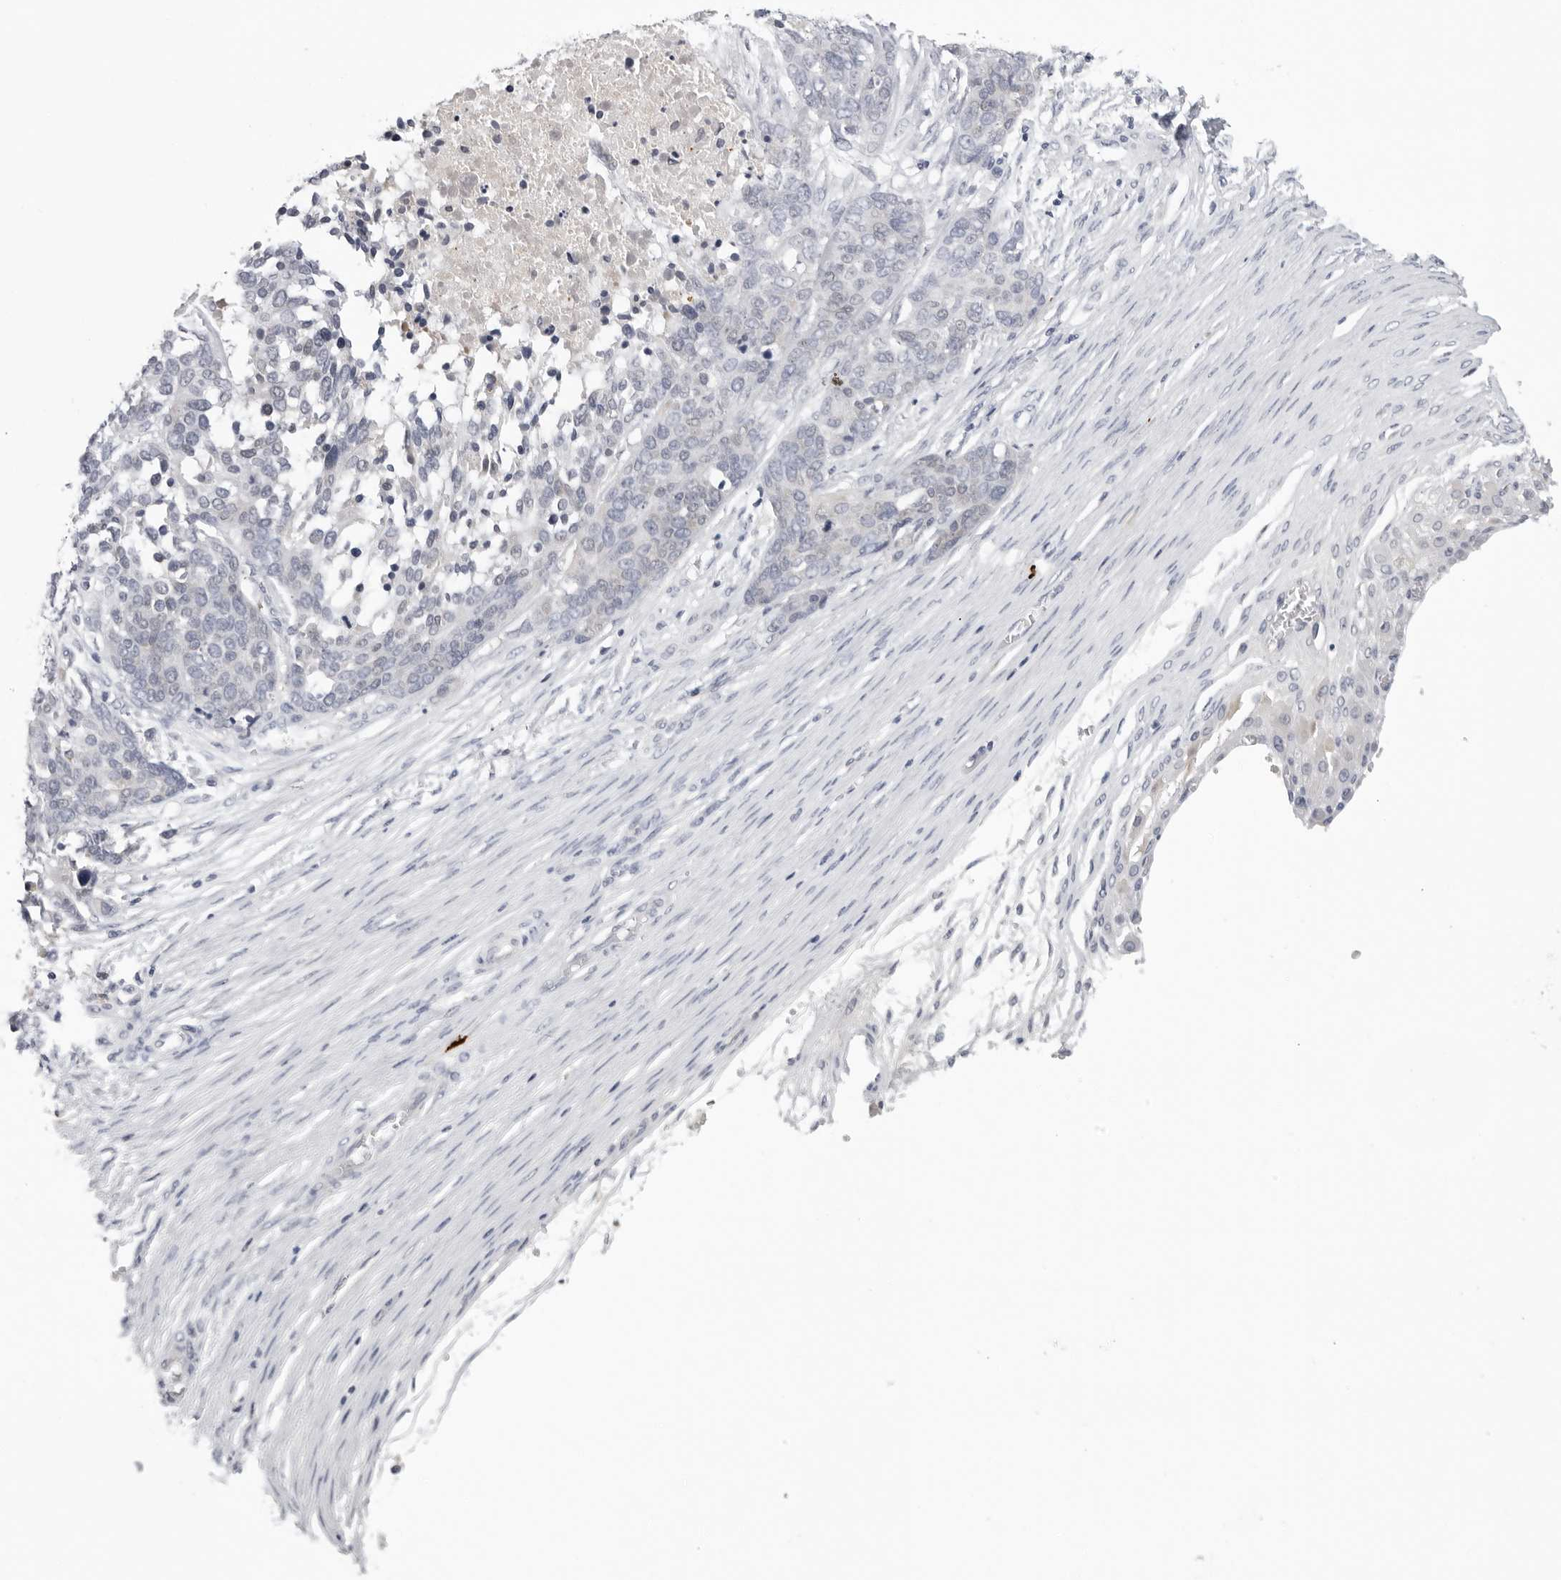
{"staining": {"intensity": "negative", "quantity": "none", "location": "none"}, "tissue": "ovarian cancer", "cell_type": "Tumor cells", "image_type": "cancer", "snomed": [{"axis": "morphology", "description": "Cystadenocarcinoma, serous, NOS"}, {"axis": "topography", "description": "Ovary"}], "caption": "Ovarian serous cystadenocarcinoma stained for a protein using IHC shows no positivity tumor cells.", "gene": "ZNF502", "patient": {"sex": "female", "age": 44}}